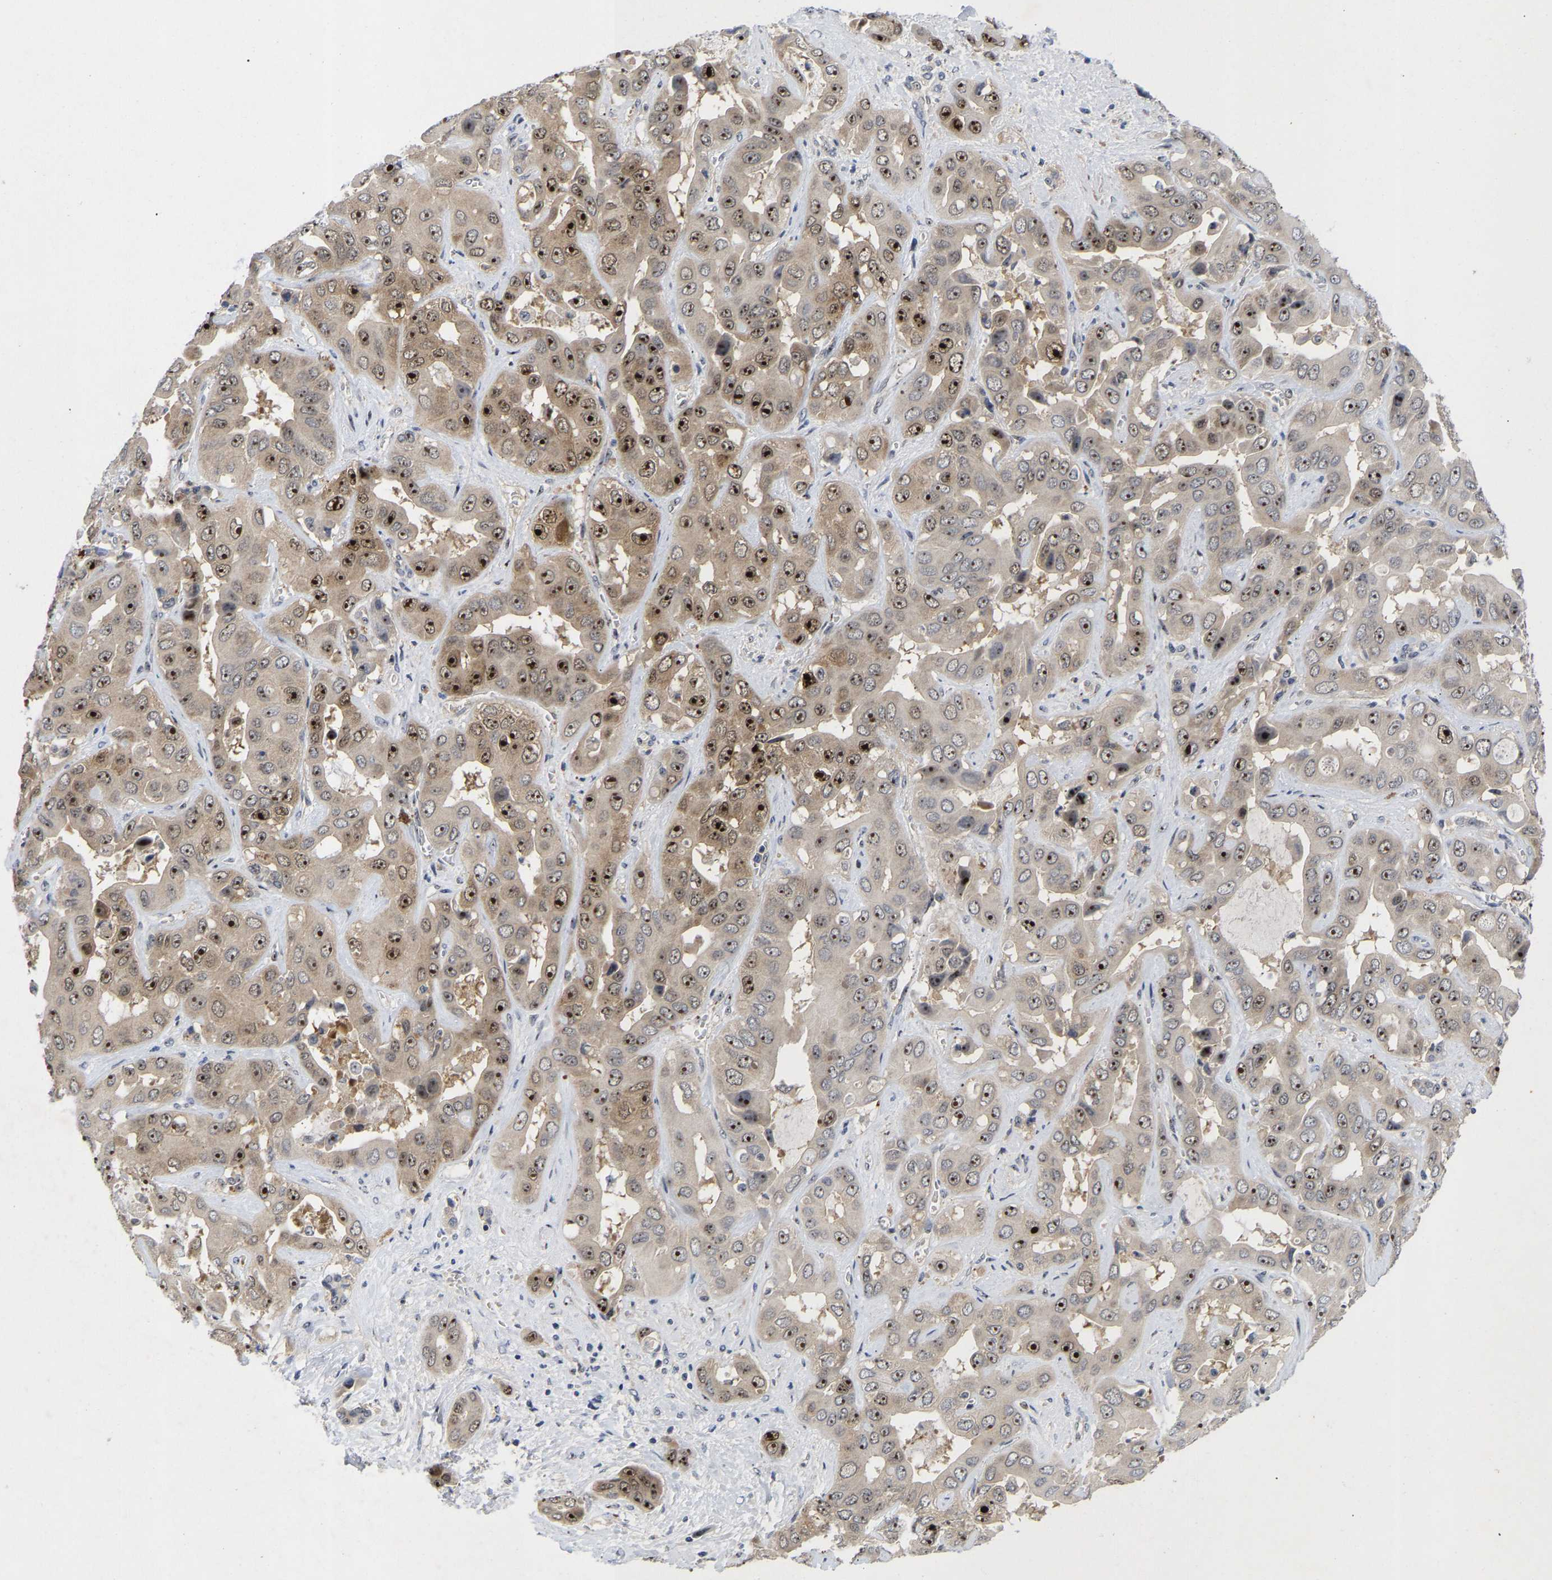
{"staining": {"intensity": "strong", "quantity": "25%-75%", "location": "cytoplasmic/membranous,nuclear"}, "tissue": "liver cancer", "cell_type": "Tumor cells", "image_type": "cancer", "snomed": [{"axis": "morphology", "description": "Cholangiocarcinoma"}, {"axis": "topography", "description": "Liver"}], "caption": "About 25%-75% of tumor cells in liver cholangiocarcinoma exhibit strong cytoplasmic/membranous and nuclear protein expression as visualized by brown immunohistochemical staining.", "gene": "NLE1", "patient": {"sex": "female", "age": 52}}